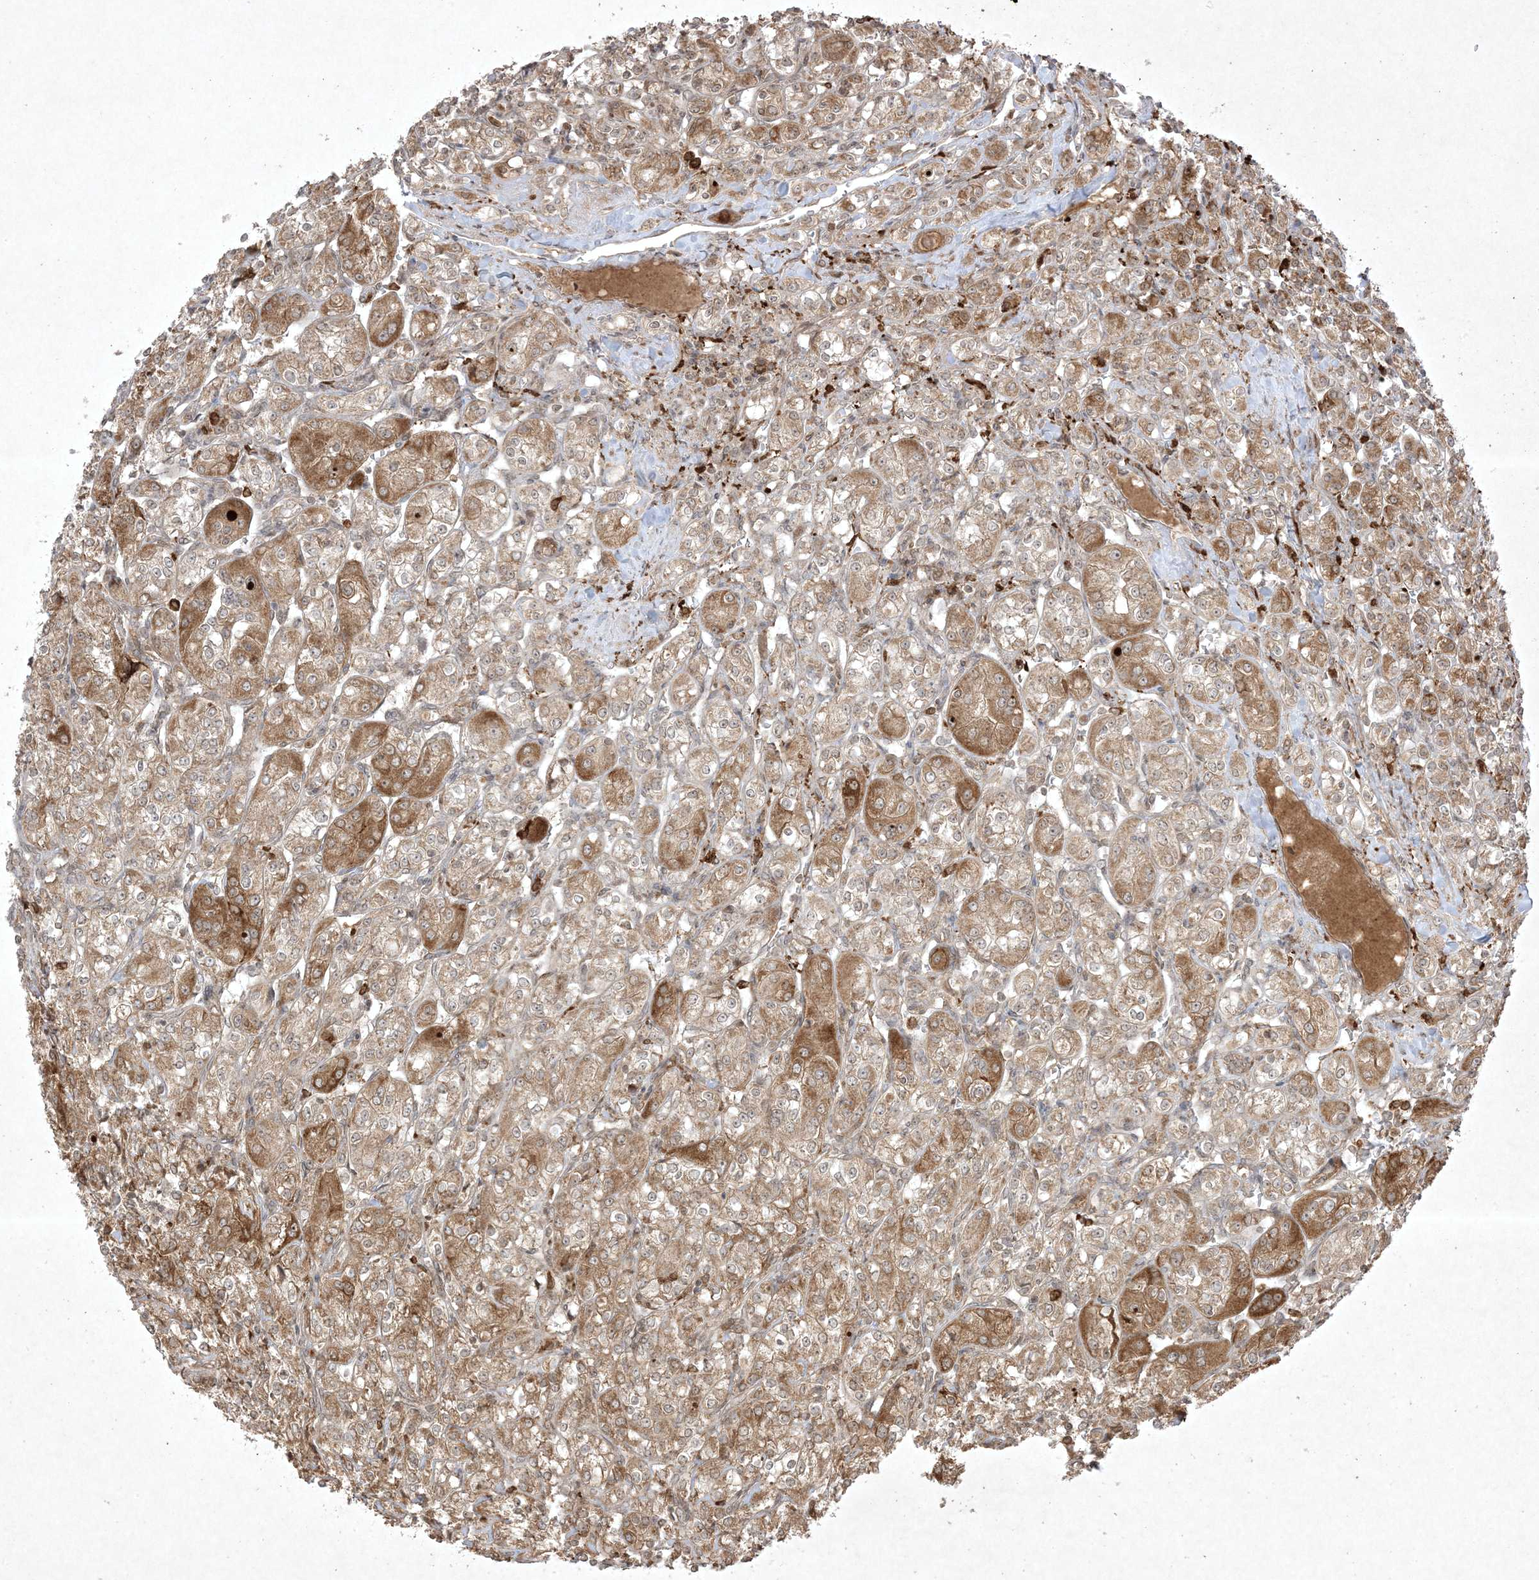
{"staining": {"intensity": "moderate", "quantity": ">75%", "location": "cytoplasmic/membranous"}, "tissue": "renal cancer", "cell_type": "Tumor cells", "image_type": "cancer", "snomed": [{"axis": "morphology", "description": "Adenocarcinoma, NOS"}, {"axis": "topography", "description": "Kidney"}], "caption": "Protein expression analysis of human renal adenocarcinoma reveals moderate cytoplasmic/membranous staining in approximately >75% of tumor cells.", "gene": "PTK6", "patient": {"sex": "male", "age": 77}}